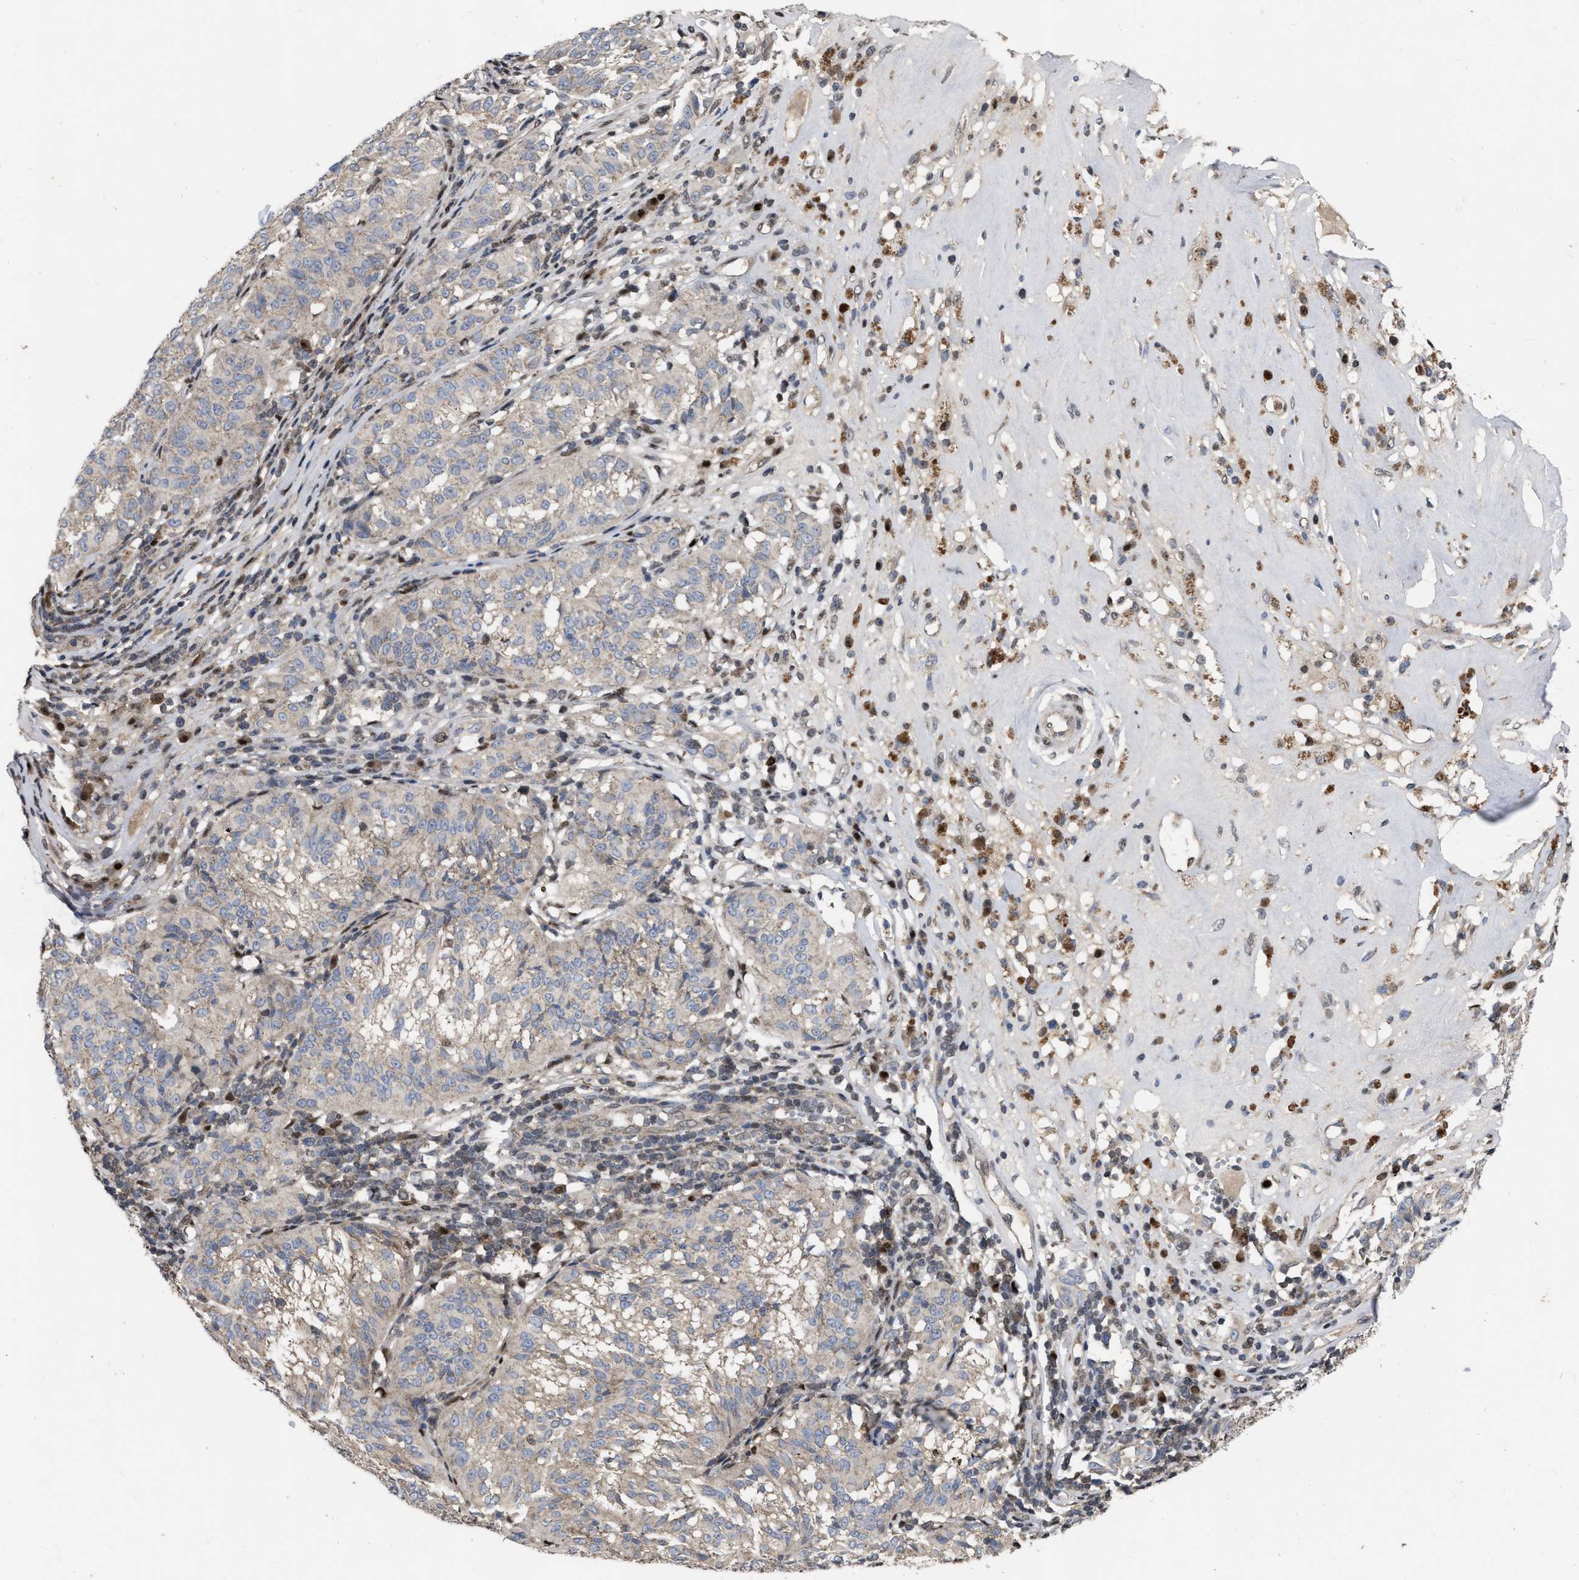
{"staining": {"intensity": "weak", "quantity": "<25%", "location": "cytoplasmic/membranous"}, "tissue": "melanoma", "cell_type": "Tumor cells", "image_type": "cancer", "snomed": [{"axis": "morphology", "description": "Malignant melanoma, NOS"}, {"axis": "topography", "description": "Skin"}], "caption": "This is an immunohistochemistry (IHC) photomicrograph of human malignant melanoma. There is no staining in tumor cells.", "gene": "MDM4", "patient": {"sex": "female", "age": 72}}